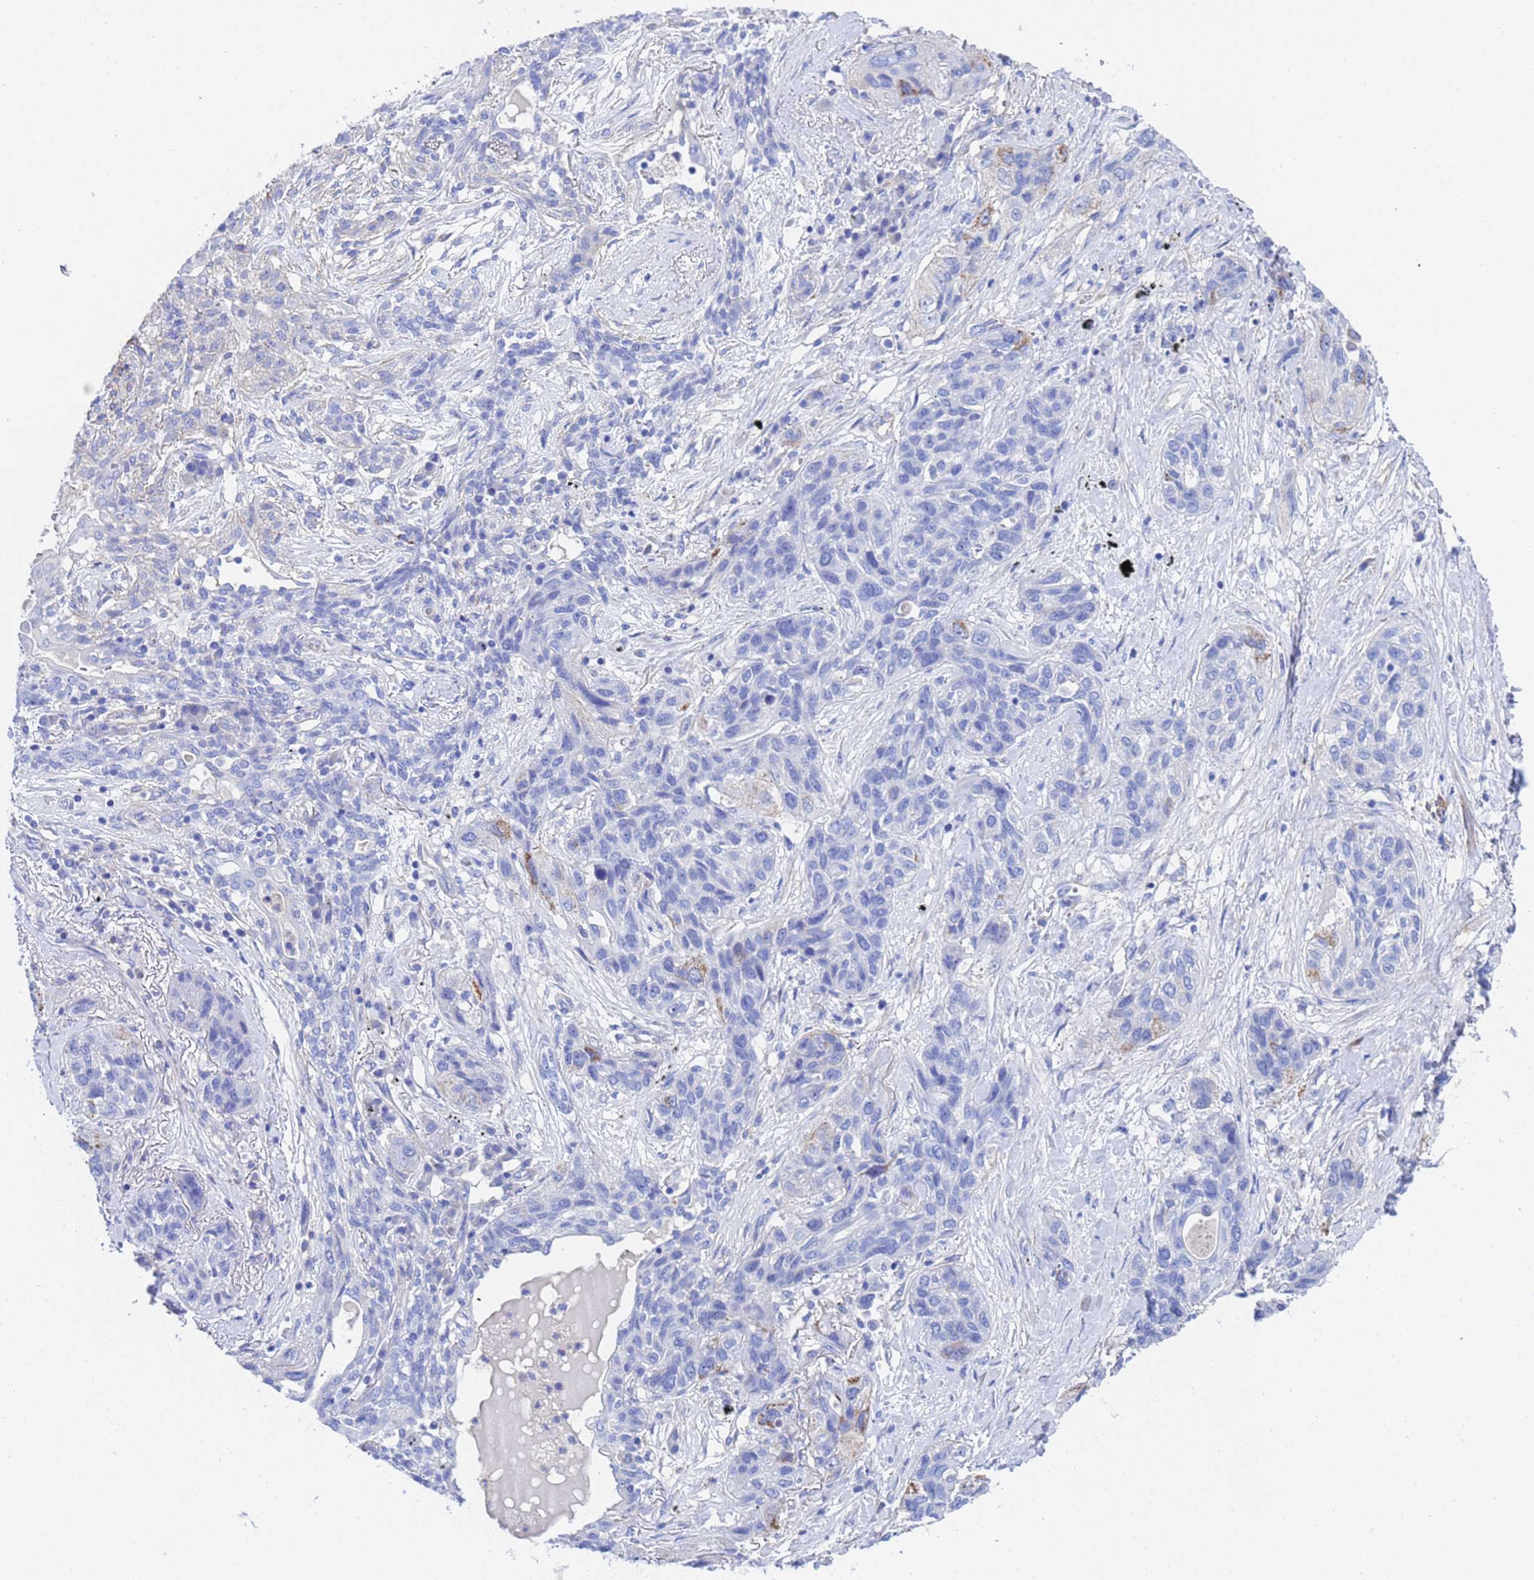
{"staining": {"intensity": "negative", "quantity": "none", "location": "none"}, "tissue": "lung cancer", "cell_type": "Tumor cells", "image_type": "cancer", "snomed": [{"axis": "morphology", "description": "Squamous cell carcinoma, NOS"}, {"axis": "topography", "description": "Lung"}], "caption": "High power microscopy photomicrograph of an IHC micrograph of lung cancer (squamous cell carcinoma), revealing no significant expression in tumor cells.", "gene": "CST4", "patient": {"sex": "female", "age": 70}}